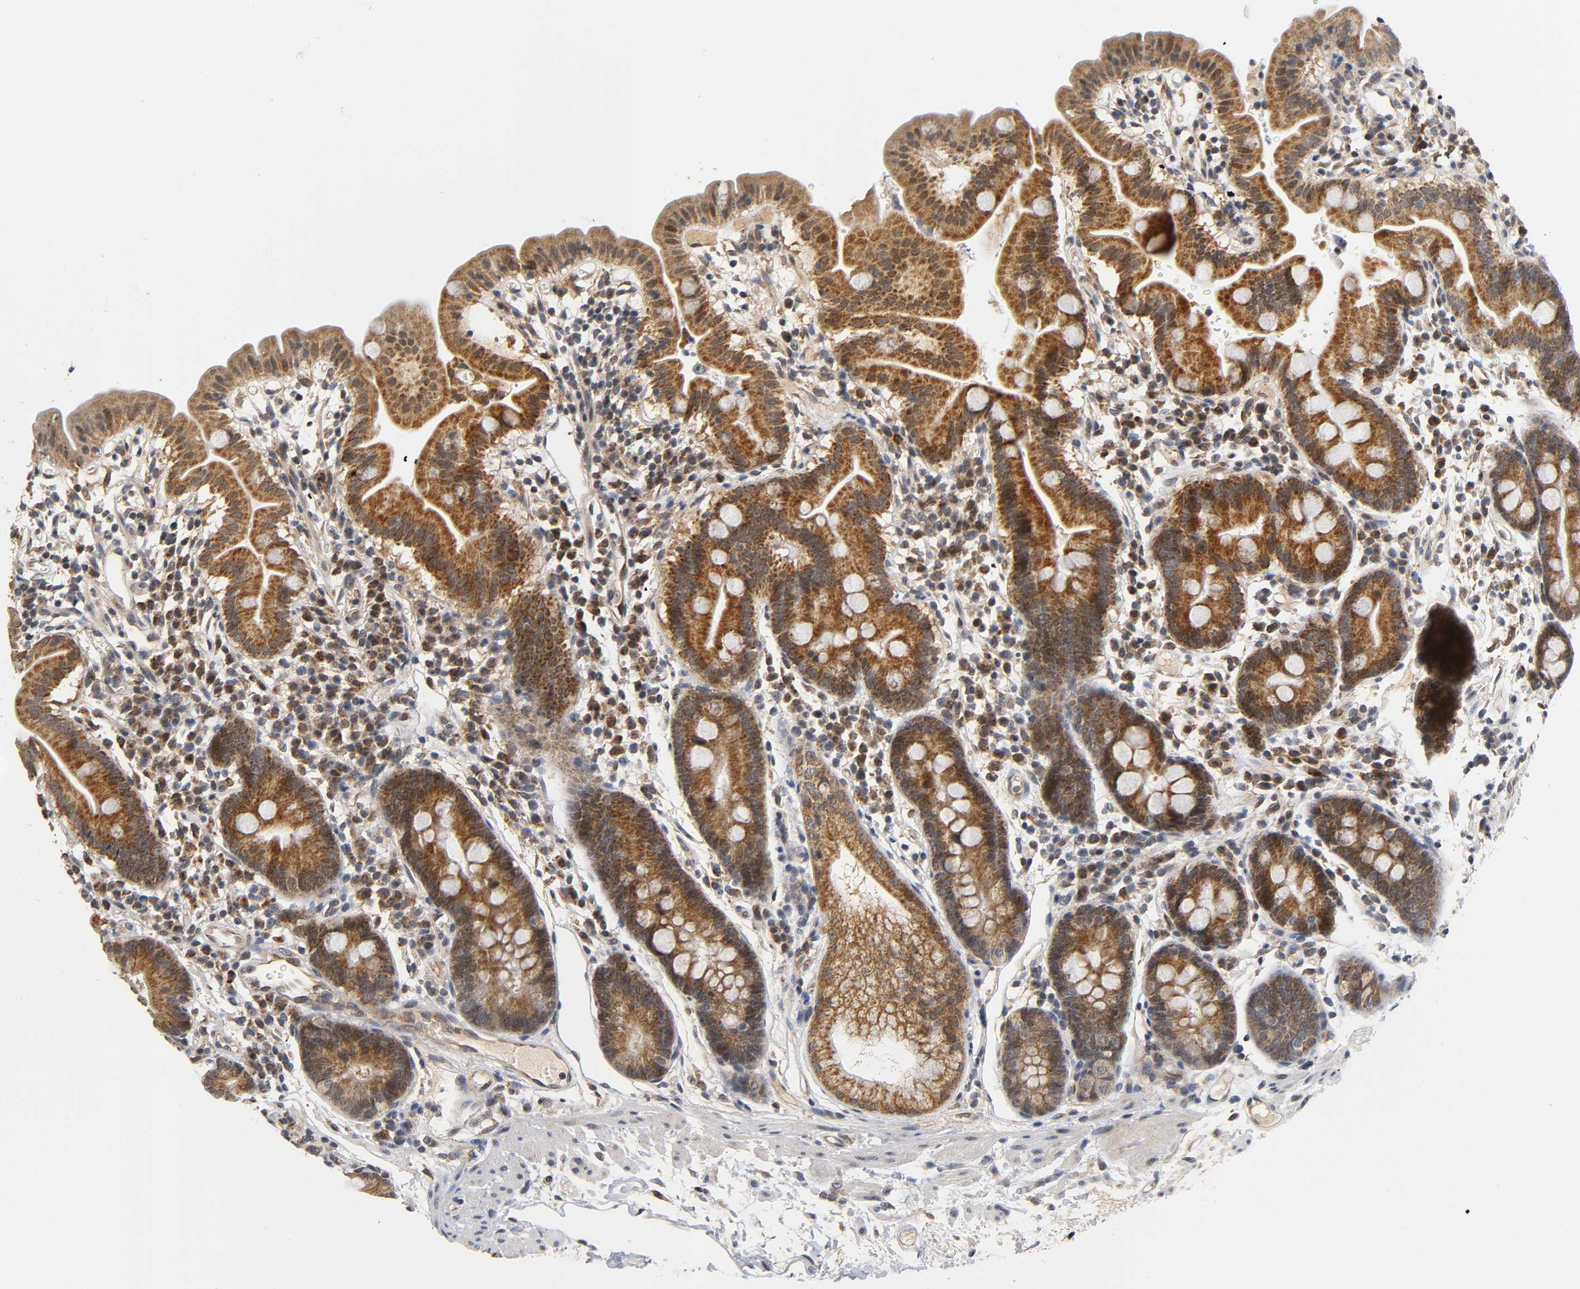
{"staining": {"intensity": "moderate", "quantity": ">75%", "location": "cytoplasmic/membranous"}, "tissue": "duodenum", "cell_type": "Glandular cells", "image_type": "normal", "snomed": [{"axis": "morphology", "description": "Normal tissue, NOS"}, {"axis": "topography", "description": "Duodenum"}], "caption": "Protein expression analysis of unremarkable duodenum exhibits moderate cytoplasmic/membranous expression in approximately >75% of glandular cells. The protein is shown in brown color, while the nuclei are stained blue.", "gene": "NRP1", "patient": {"sex": "male", "age": 50}}